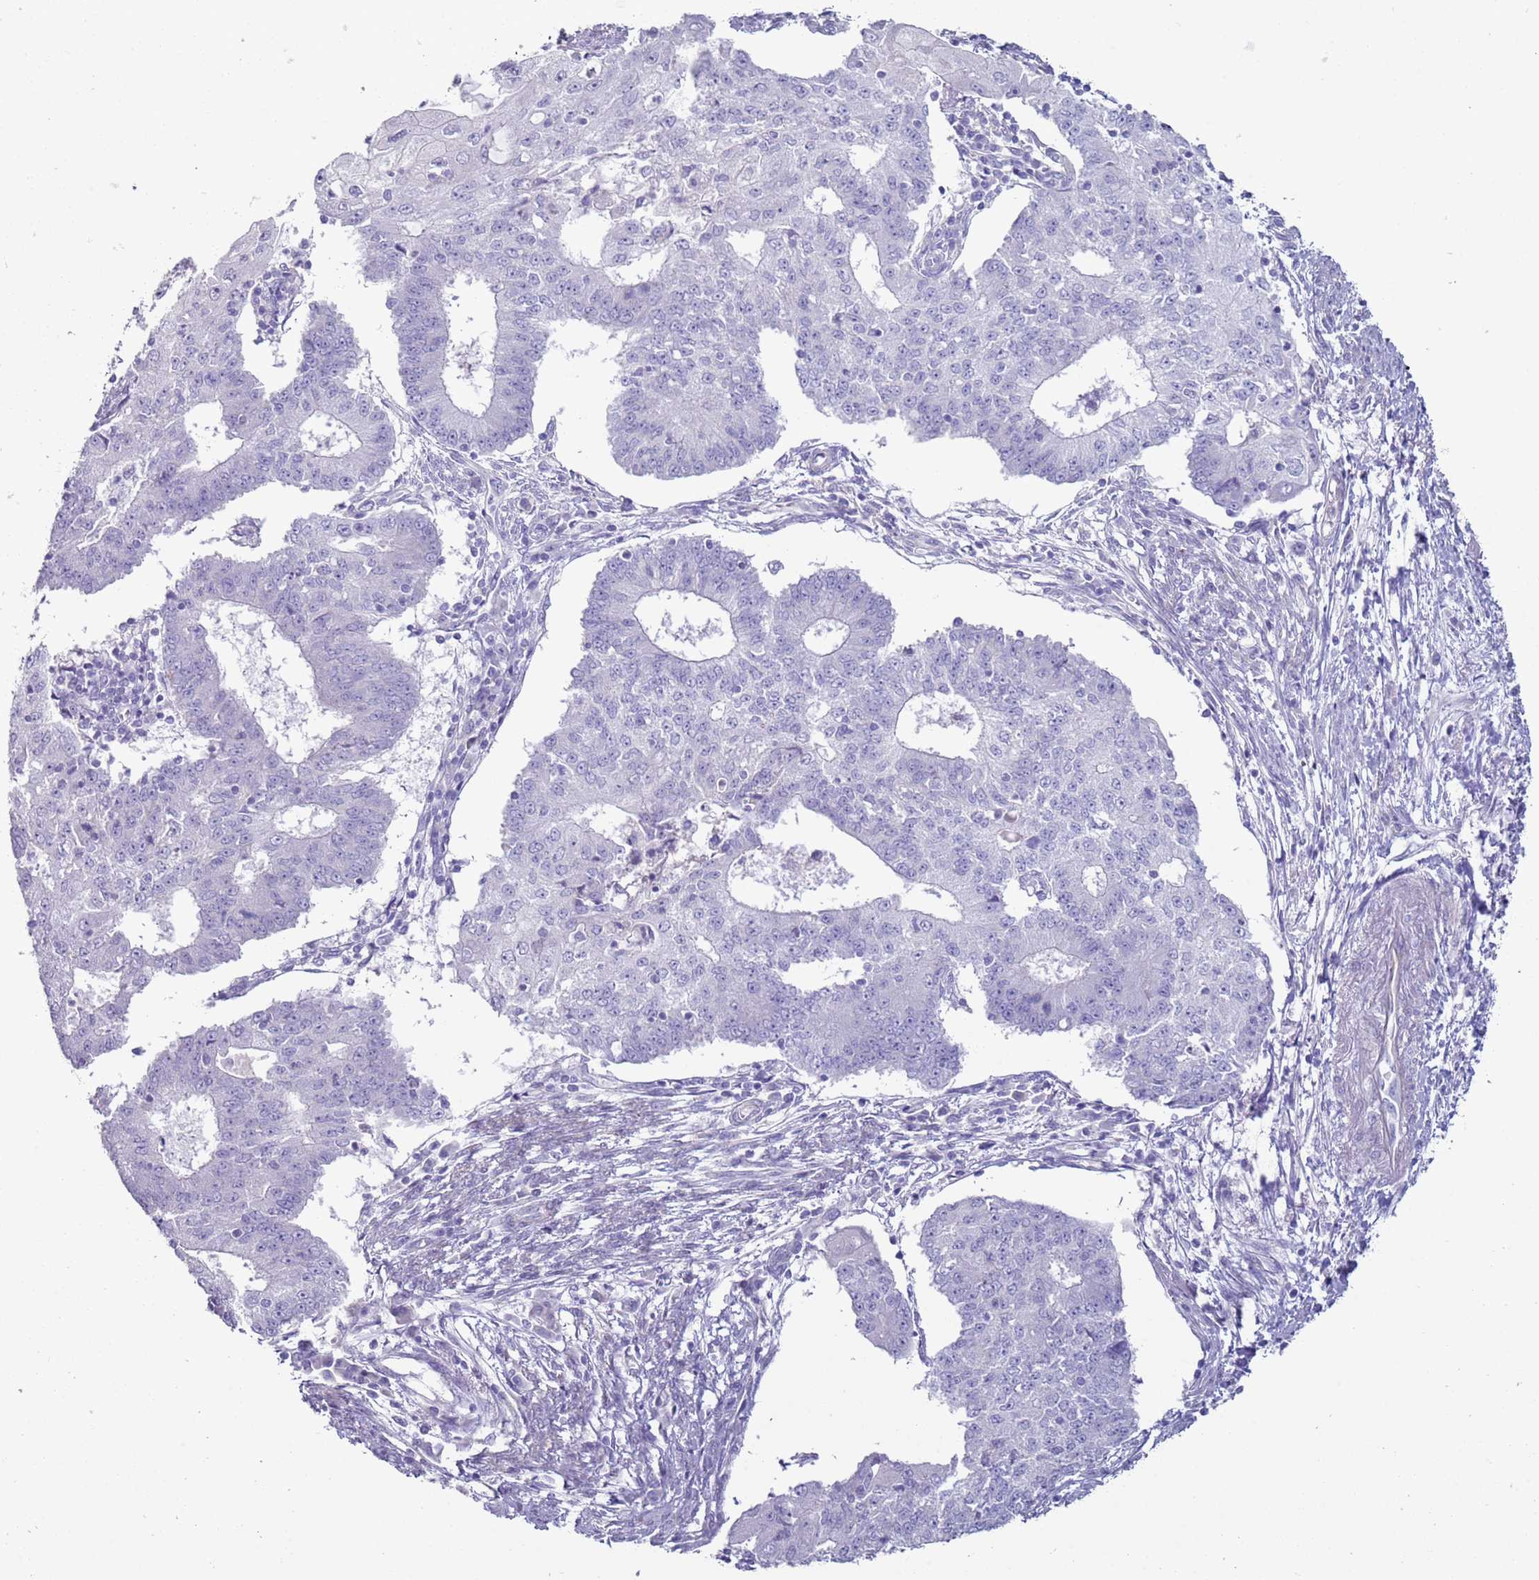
{"staining": {"intensity": "negative", "quantity": "none", "location": "none"}, "tissue": "endometrial cancer", "cell_type": "Tumor cells", "image_type": "cancer", "snomed": [{"axis": "morphology", "description": "Adenocarcinoma, NOS"}, {"axis": "topography", "description": "Endometrium"}], "caption": "Tumor cells show no significant protein expression in adenocarcinoma (endometrial).", "gene": "NPAP1", "patient": {"sex": "female", "age": 56}}